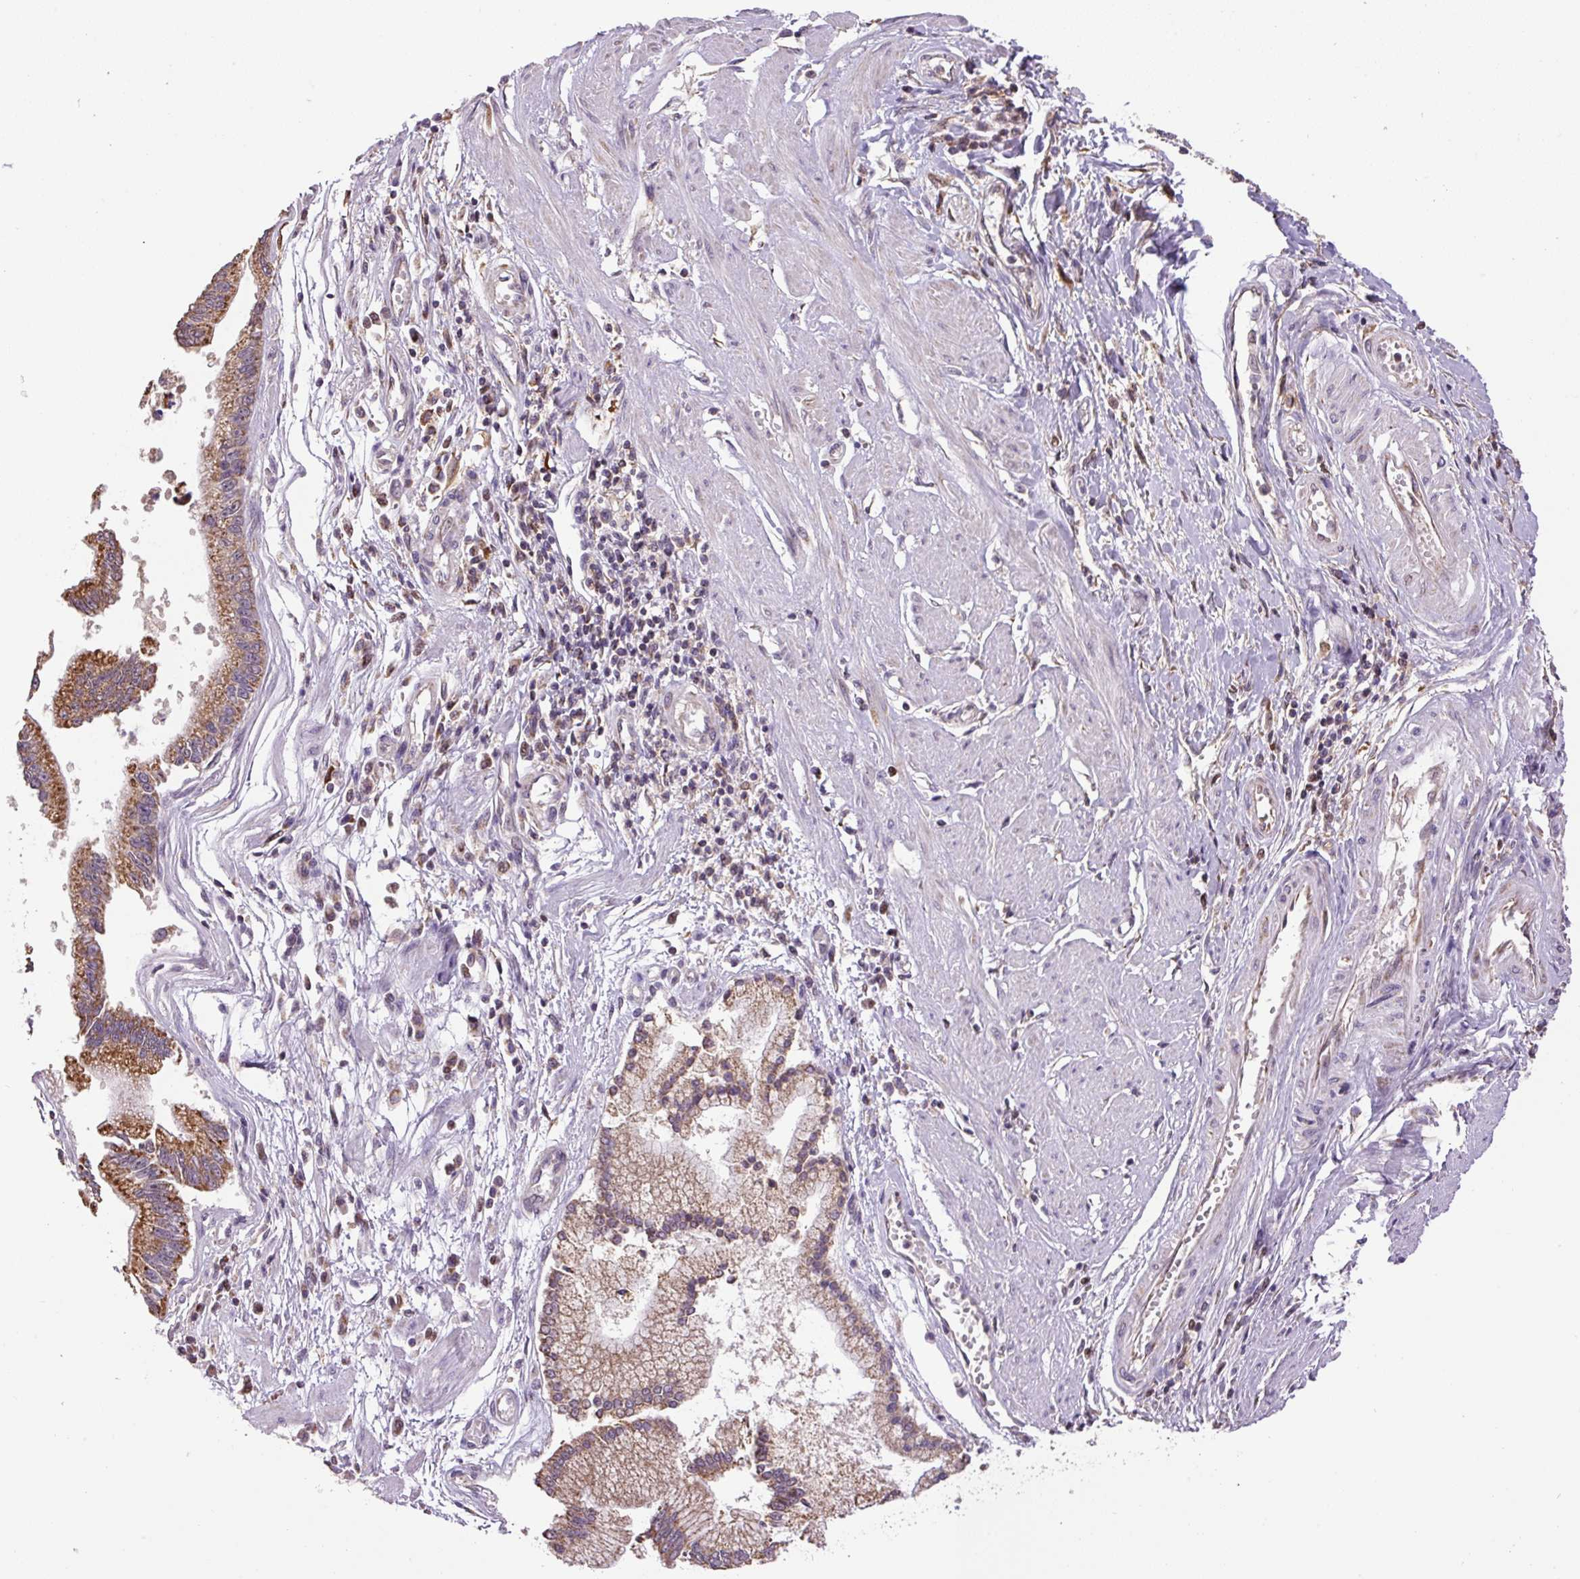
{"staining": {"intensity": "moderate", "quantity": "25%-75%", "location": "cytoplasmic/membranous"}, "tissue": "stomach cancer", "cell_type": "Tumor cells", "image_type": "cancer", "snomed": [{"axis": "morphology", "description": "Adenocarcinoma, NOS"}, {"axis": "topography", "description": "Stomach"}], "caption": "There is medium levels of moderate cytoplasmic/membranous expression in tumor cells of stomach cancer, as demonstrated by immunohistochemical staining (brown color).", "gene": "SGF29", "patient": {"sex": "male", "age": 59}}